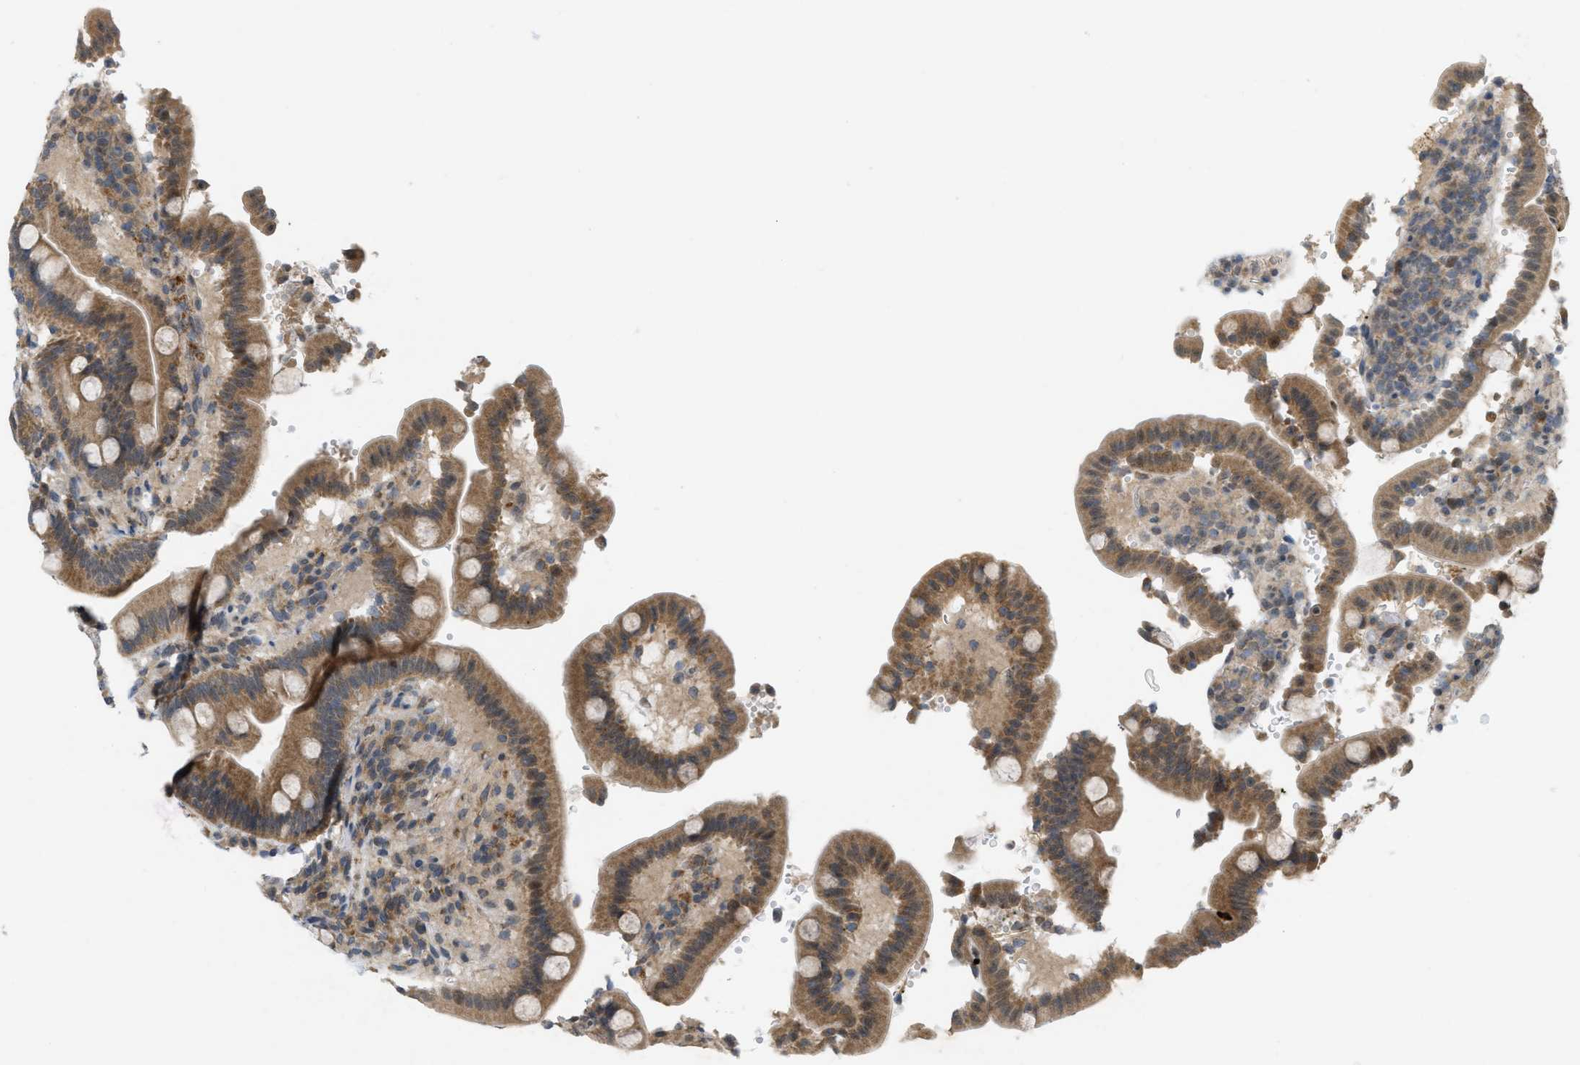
{"staining": {"intensity": "moderate", "quantity": ">75%", "location": "cytoplasmic/membranous"}, "tissue": "duodenum", "cell_type": "Glandular cells", "image_type": "normal", "snomed": [{"axis": "morphology", "description": "Normal tissue, NOS"}, {"axis": "topography", "description": "Small intestine, NOS"}], "caption": "The histopathology image shows staining of normal duodenum, revealing moderate cytoplasmic/membranous protein positivity (brown color) within glandular cells.", "gene": "PRKD1", "patient": {"sex": "female", "age": 71}}